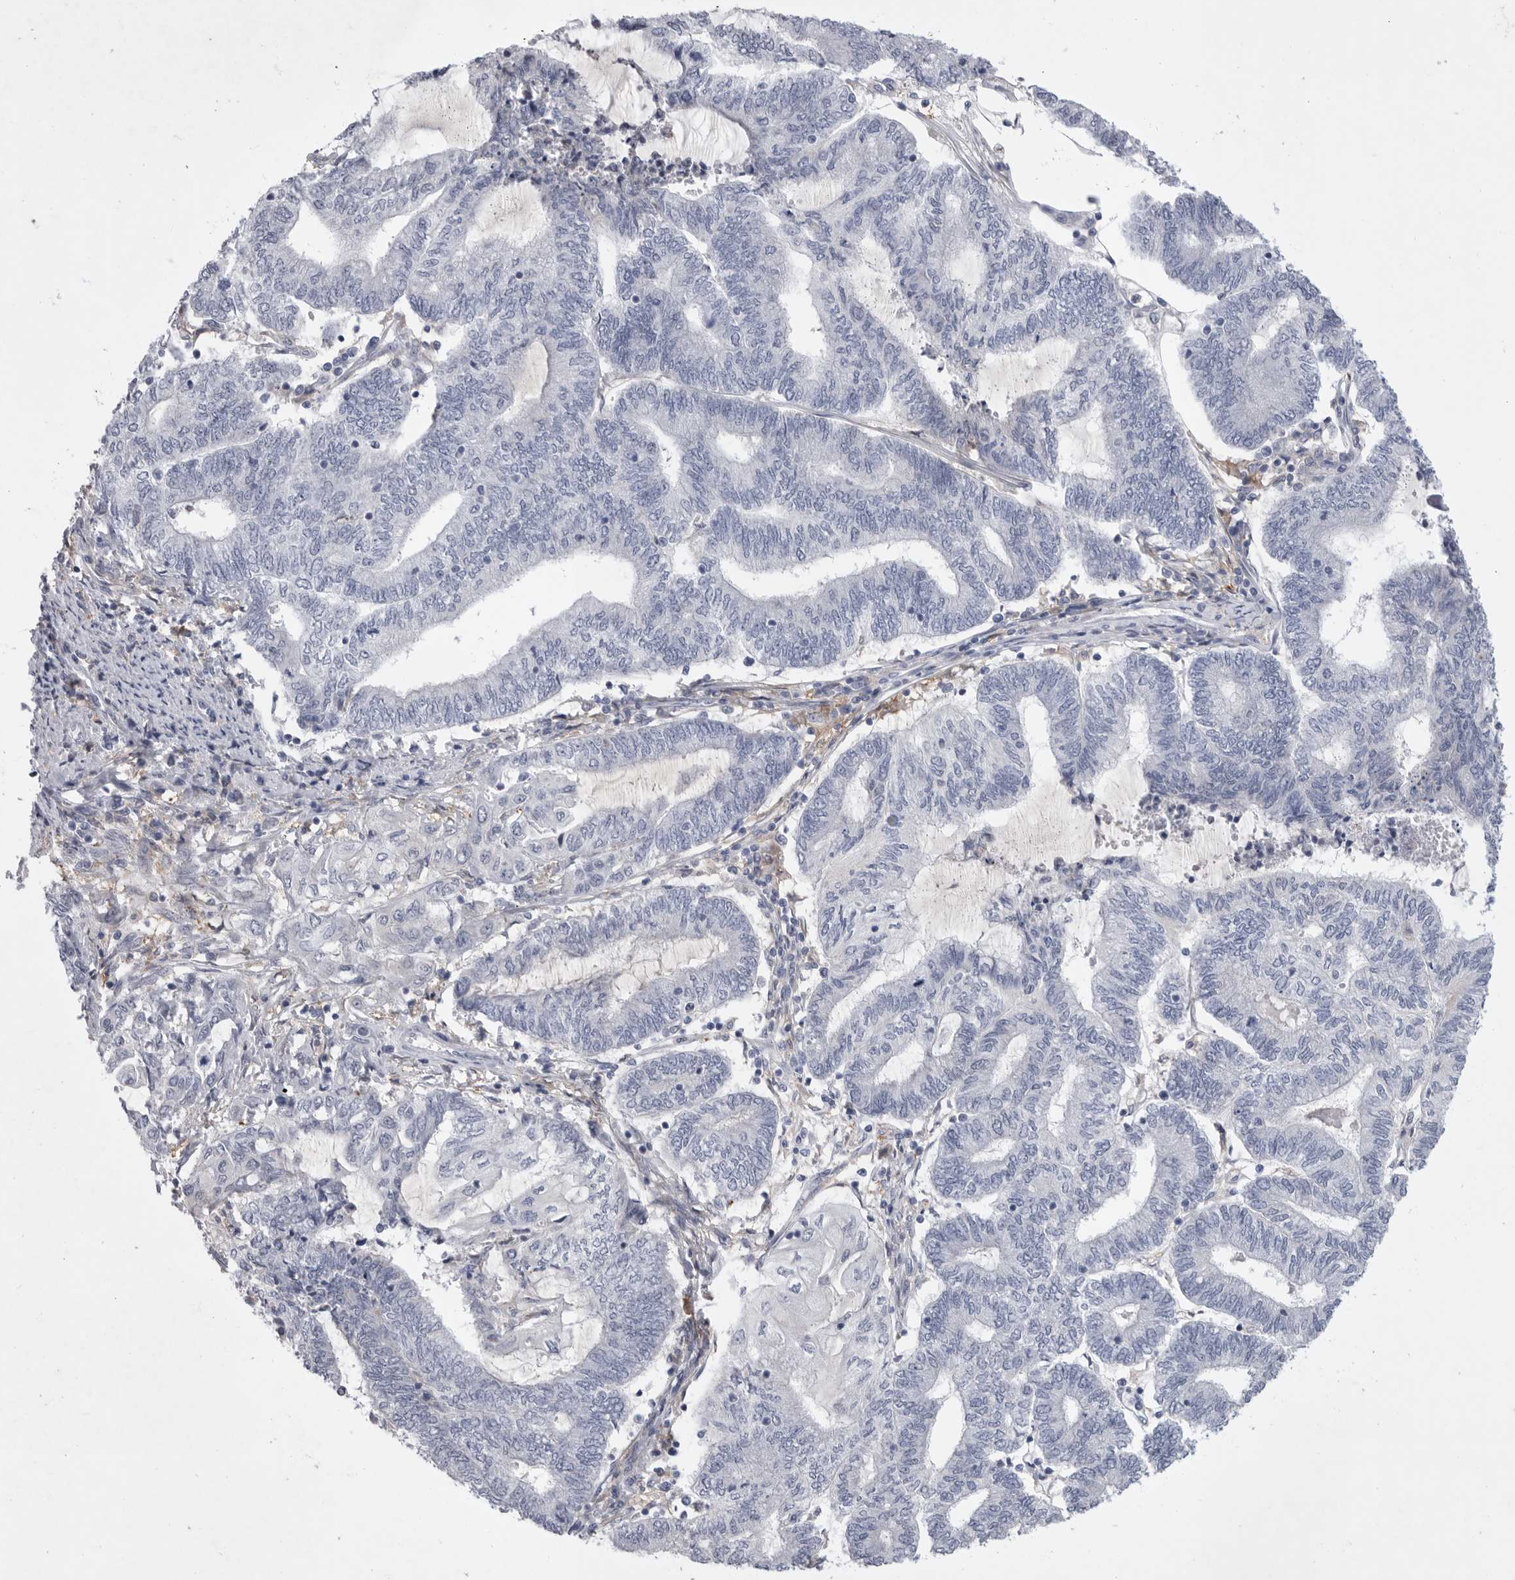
{"staining": {"intensity": "negative", "quantity": "none", "location": "none"}, "tissue": "endometrial cancer", "cell_type": "Tumor cells", "image_type": "cancer", "snomed": [{"axis": "morphology", "description": "Adenocarcinoma, NOS"}, {"axis": "topography", "description": "Uterus"}, {"axis": "topography", "description": "Endometrium"}], "caption": "A high-resolution micrograph shows IHC staining of endometrial cancer (adenocarcinoma), which shows no significant positivity in tumor cells.", "gene": "SIGLEC10", "patient": {"sex": "female", "age": 70}}